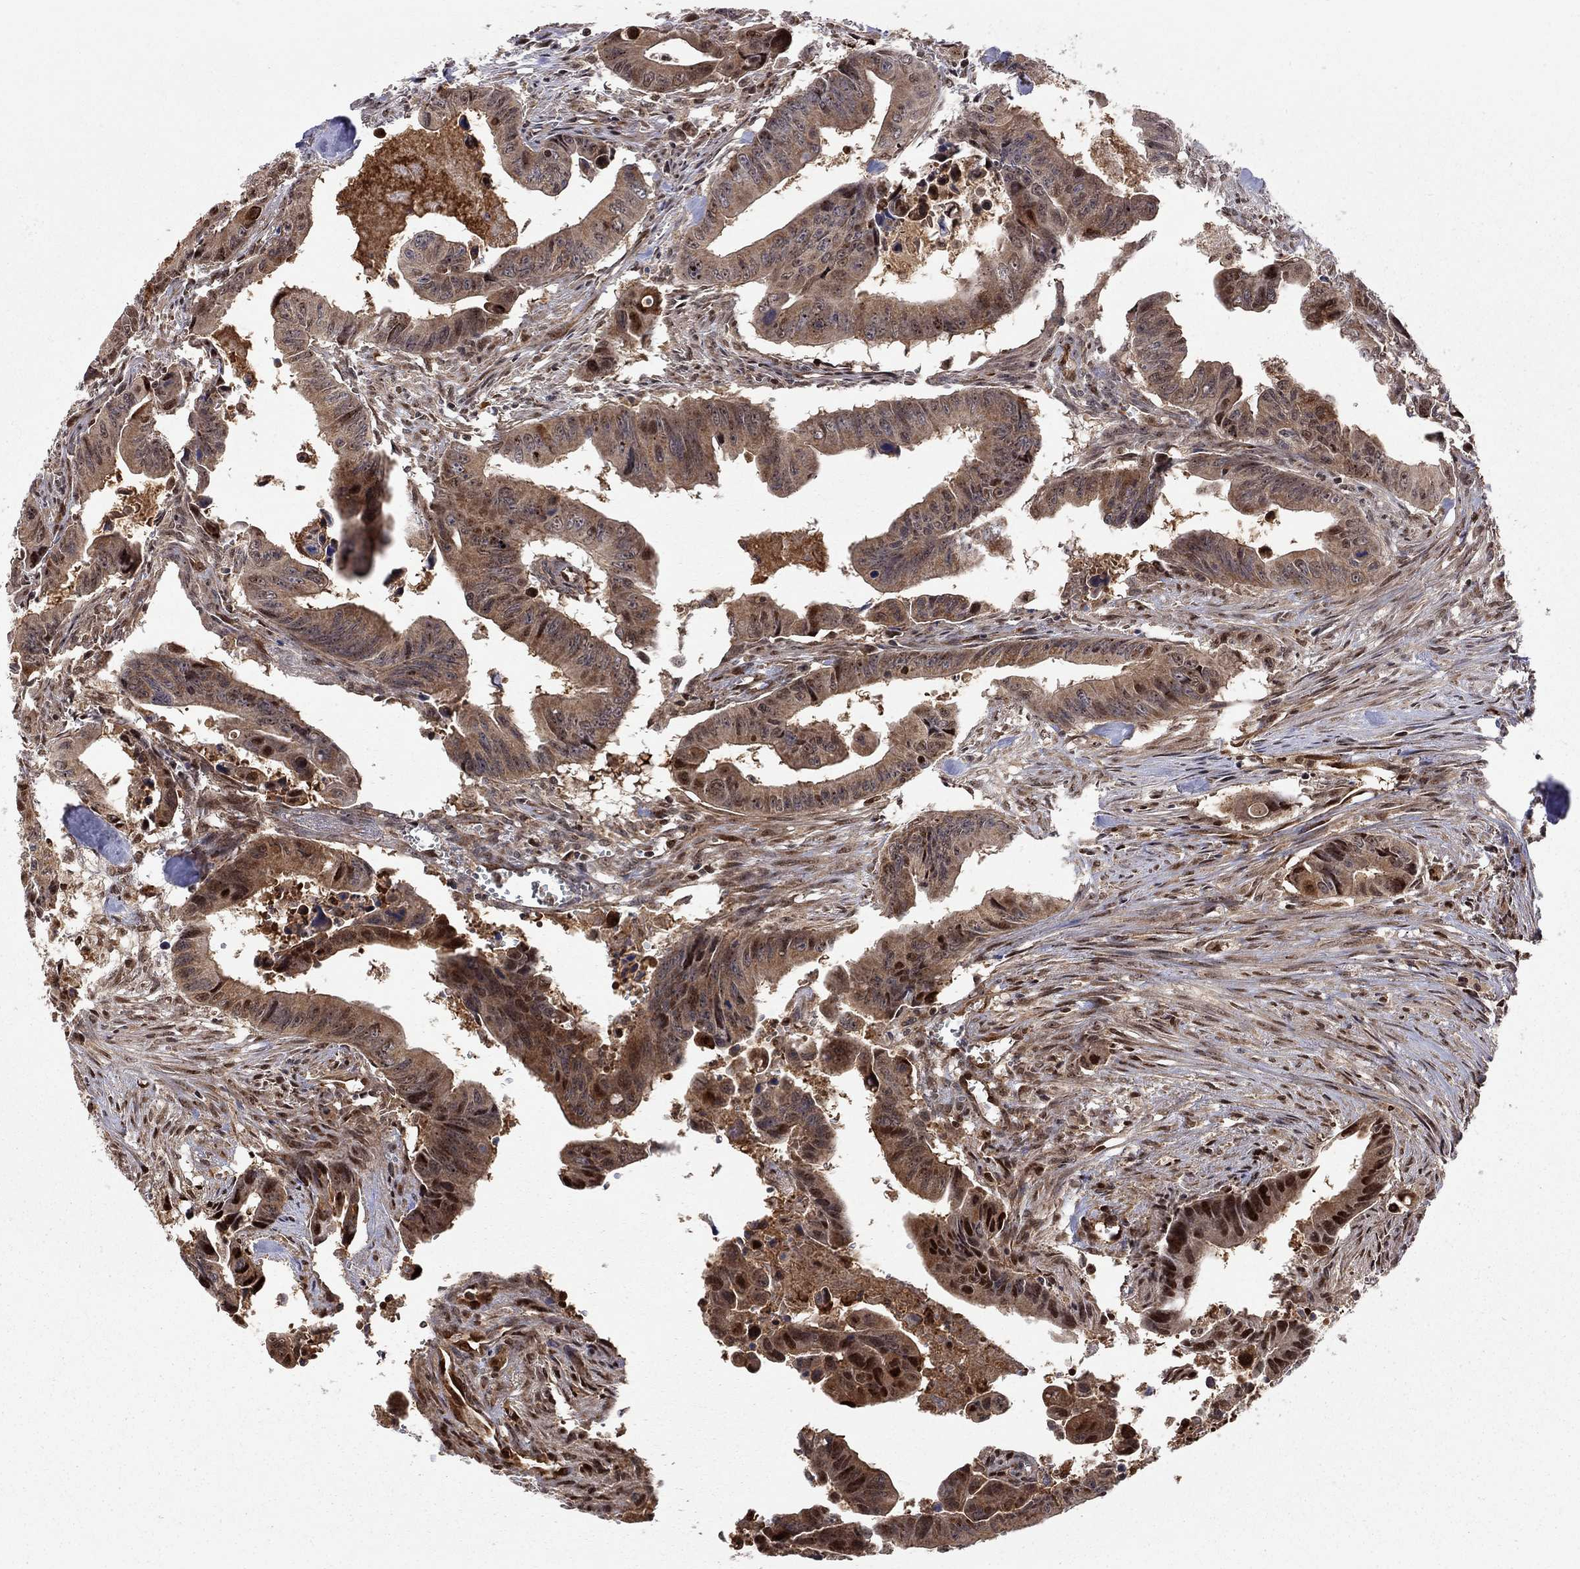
{"staining": {"intensity": "moderate", "quantity": "<25%", "location": "cytoplasmic/membranous,nuclear"}, "tissue": "colorectal cancer", "cell_type": "Tumor cells", "image_type": "cancer", "snomed": [{"axis": "morphology", "description": "Adenocarcinoma, NOS"}, {"axis": "topography", "description": "Colon"}], "caption": "A low amount of moderate cytoplasmic/membranous and nuclear positivity is appreciated in about <25% of tumor cells in adenocarcinoma (colorectal) tissue. (IHC, brightfield microscopy, high magnification).", "gene": "ELOB", "patient": {"sex": "female", "age": 87}}